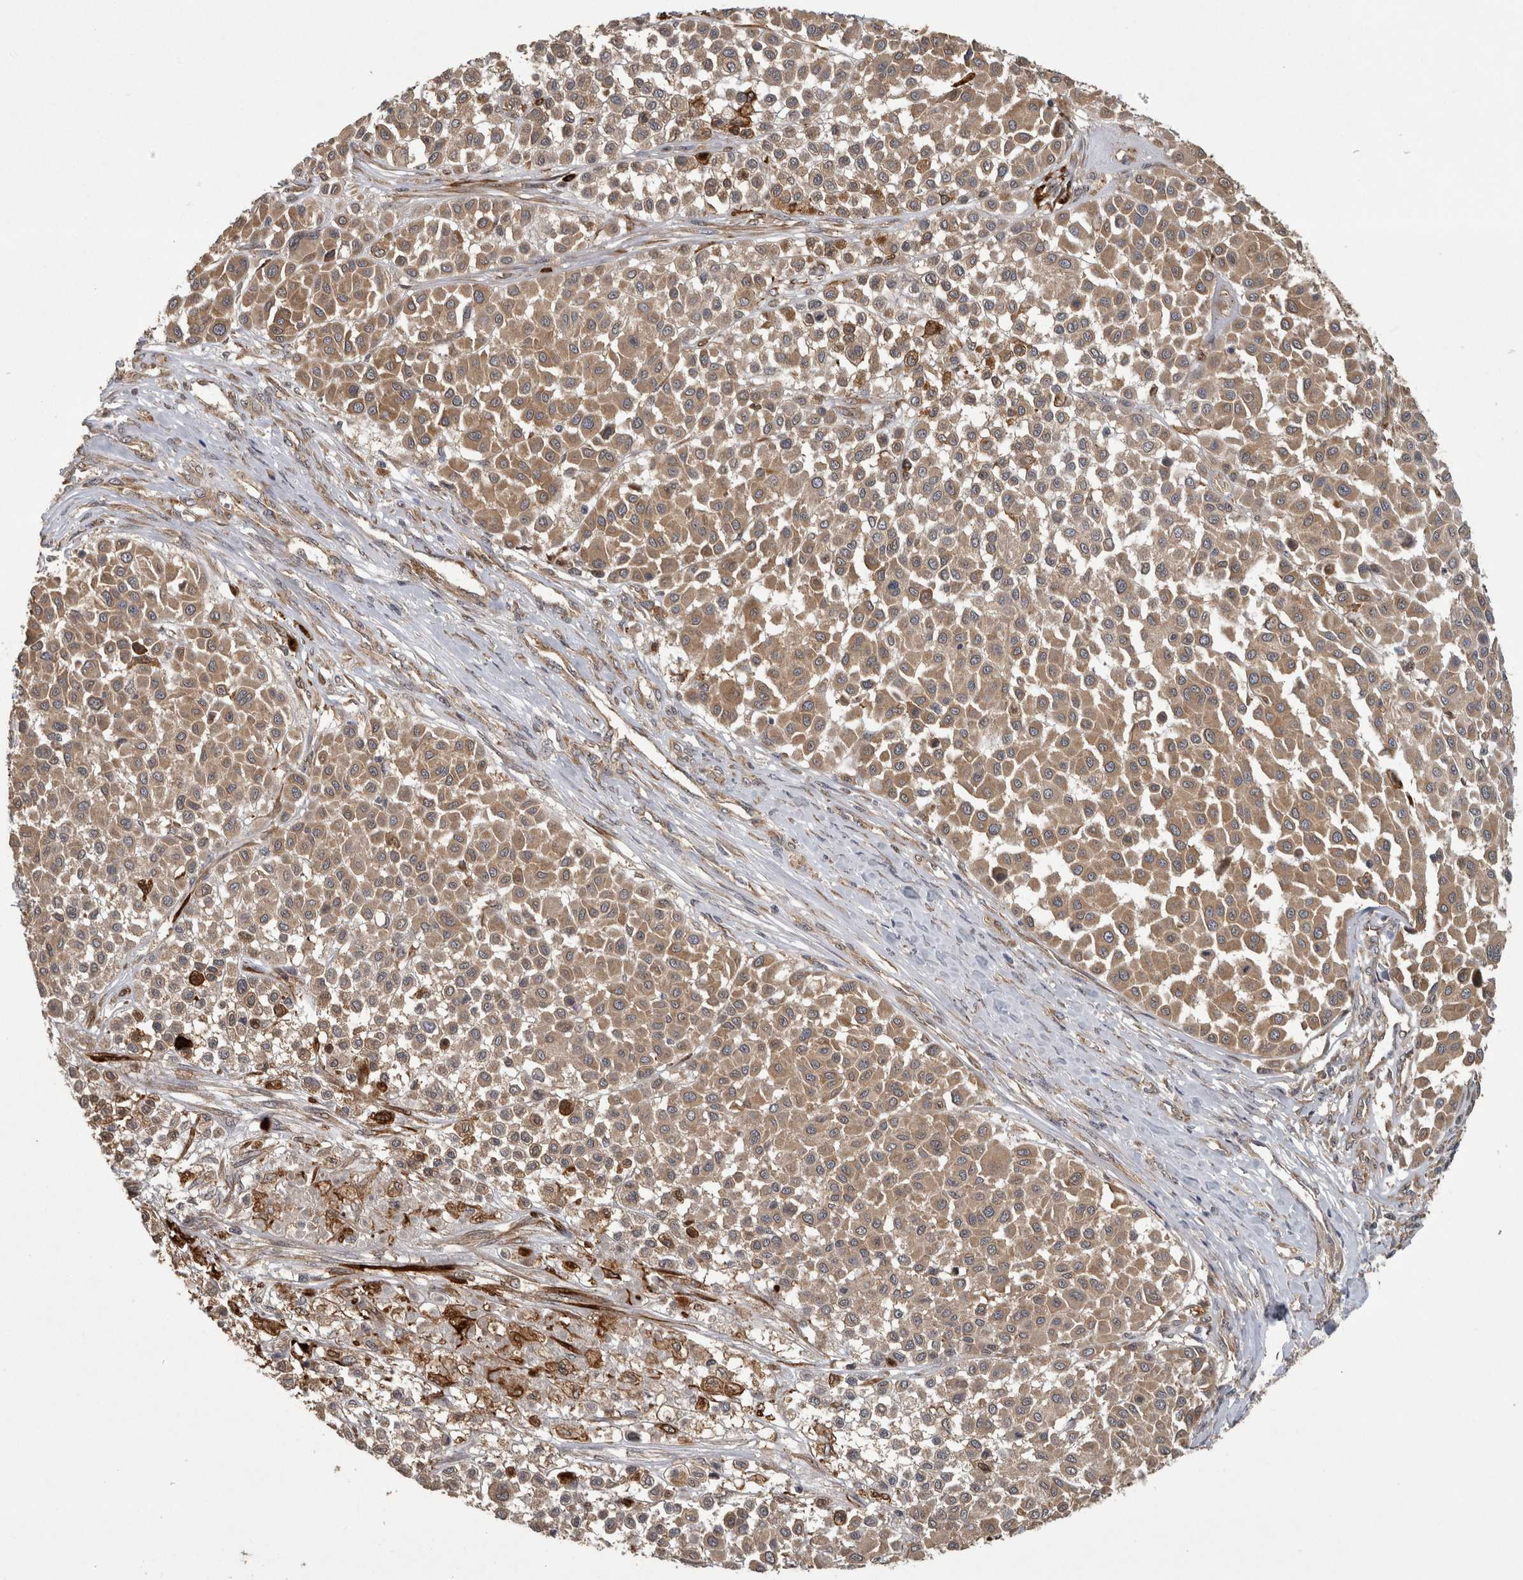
{"staining": {"intensity": "moderate", "quantity": ">75%", "location": "cytoplasmic/membranous"}, "tissue": "melanoma", "cell_type": "Tumor cells", "image_type": "cancer", "snomed": [{"axis": "morphology", "description": "Malignant melanoma, Metastatic site"}, {"axis": "topography", "description": "Soft tissue"}], "caption": "DAB immunohistochemical staining of malignant melanoma (metastatic site) demonstrates moderate cytoplasmic/membranous protein staining in approximately >75% of tumor cells.", "gene": "ATXN2", "patient": {"sex": "male", "age": 41}}